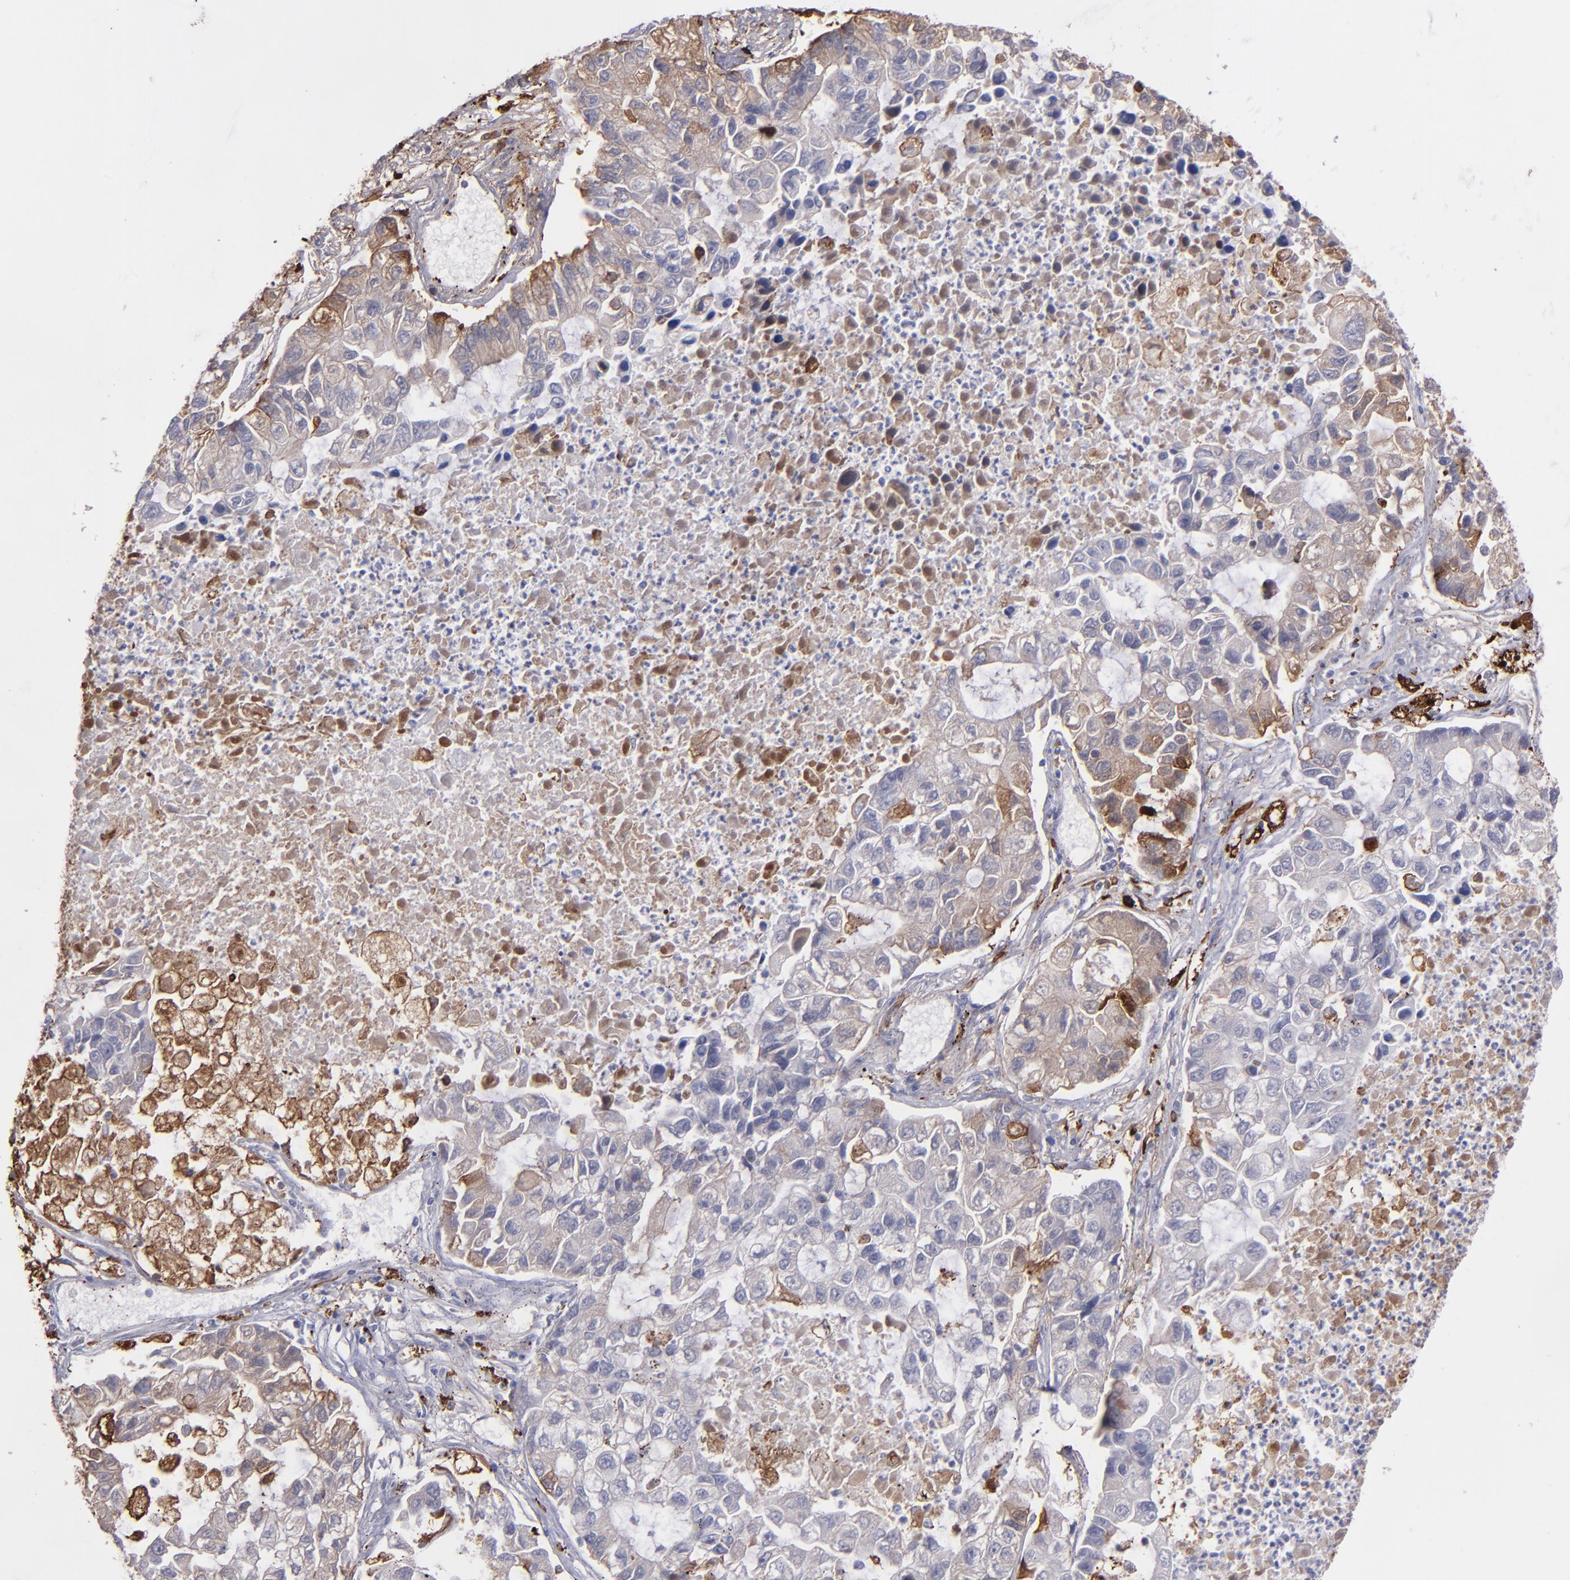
{"staining": {"intensity": "weak", "quantity": "25%-75%", "location": "cytoplasmic/membranous"}, "tissue": "lung cancer", "cell_type": "Tumor cells", "image_type": "cancer", "snomed": [{"axis": "morphology", "description": "Adenocarcinoma, NOS"}, {"axis": "topography", "description": "Lung"}], "caption": "Tumor cells reveal weak cytoplasmic/membranous expression in about 25%-75% of cells in lung cancer.", "gene": "C1QA", "patient": {"sex": "female", "age": 51}}